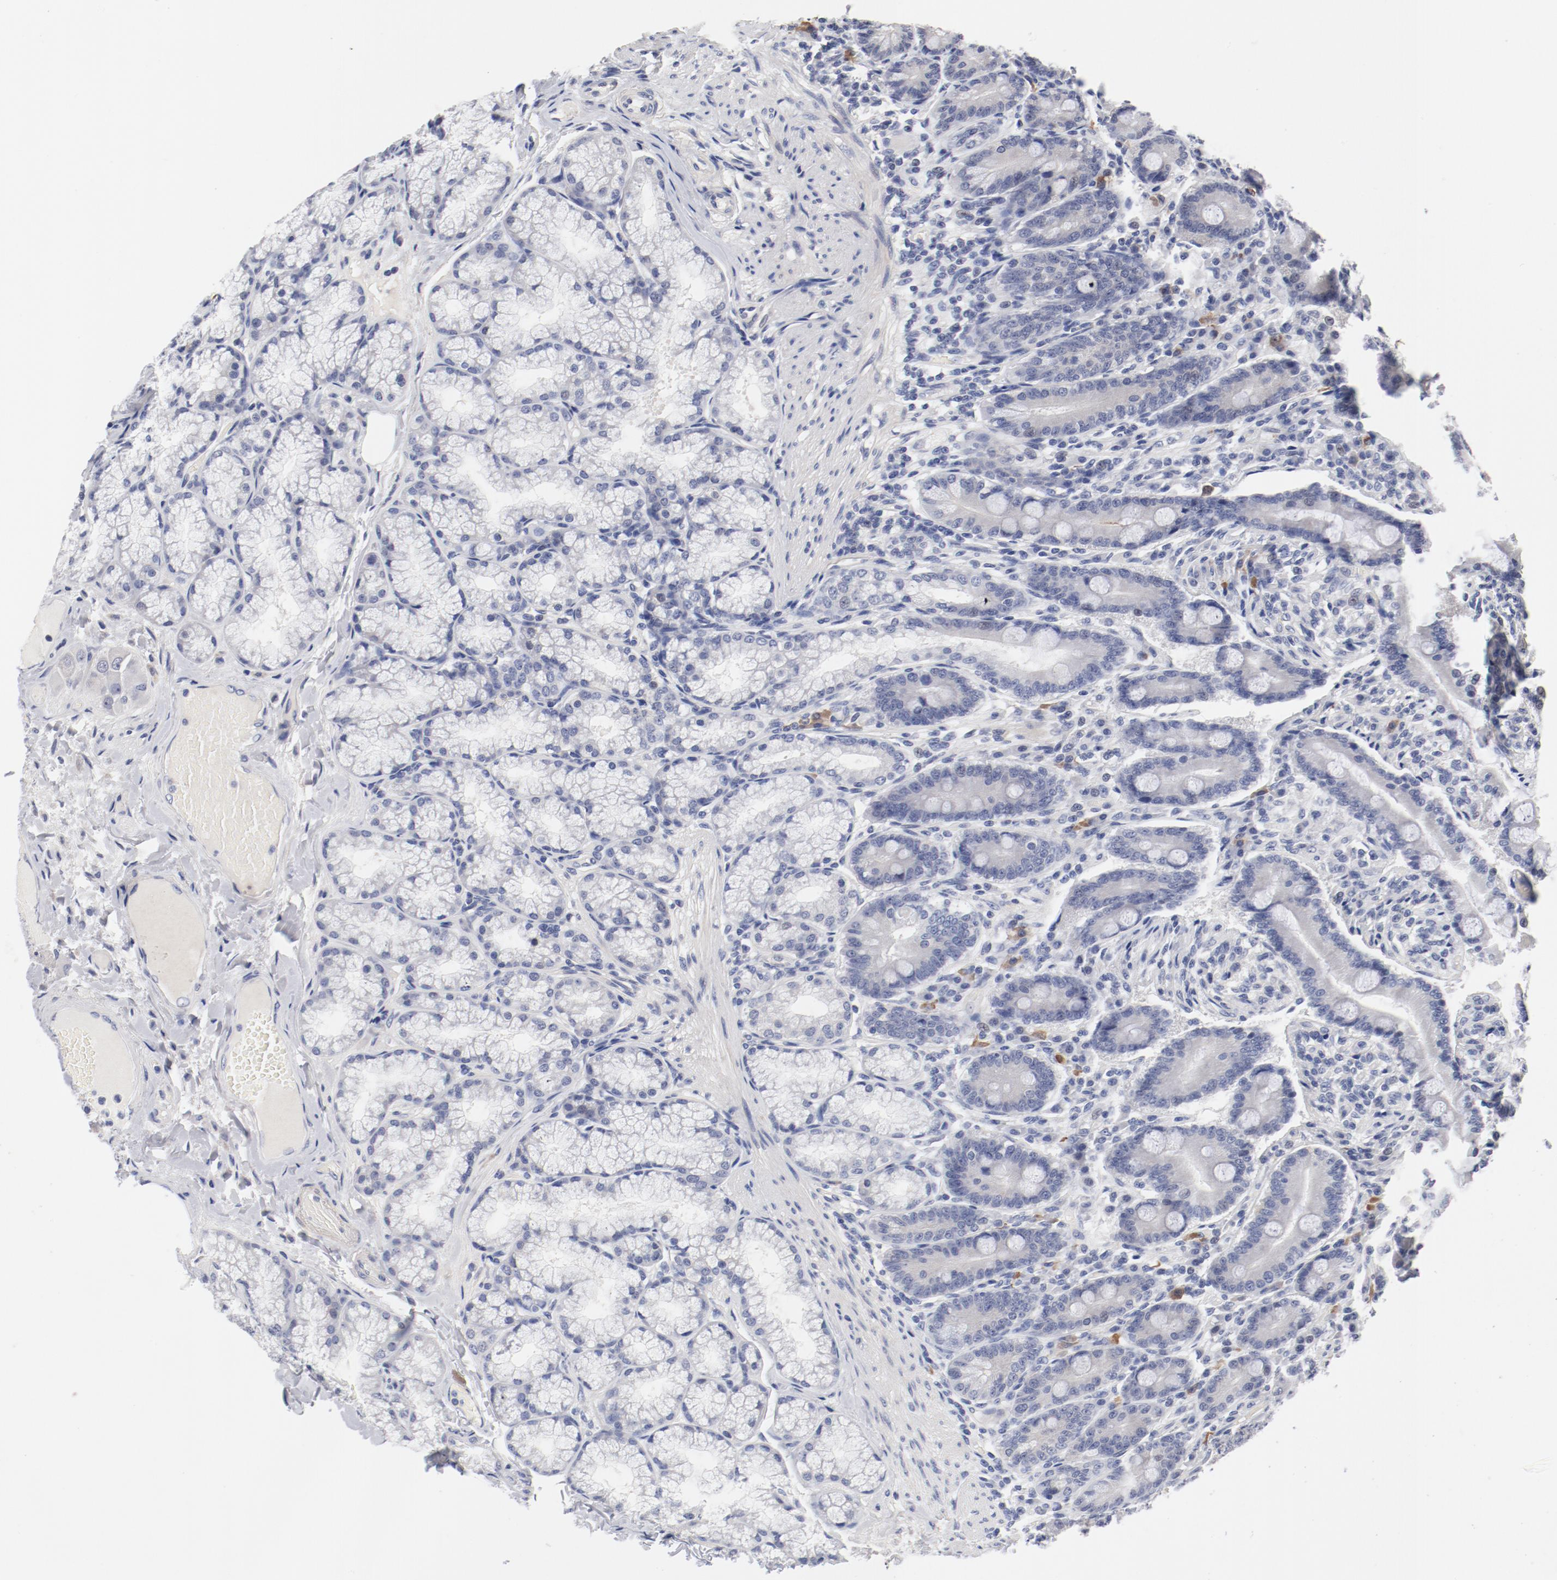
{"staining": {"intensity": "negative", "quantity": "none", "location": "none"}, "tissue": "duodenum", "cell_type": "Glandular cells", "image_type": "normal", "snomed": [{"axis": "morphology", "description": "Normal tissue, NOS"}, {"axis": "topography", "description": "Duodenum"}], "caption": "Human duodenum stained for a protein using IHC shows no positivity in glandular cells.", "gene": "KCNK13", "patient": {"sex": "female", "age": 64}}